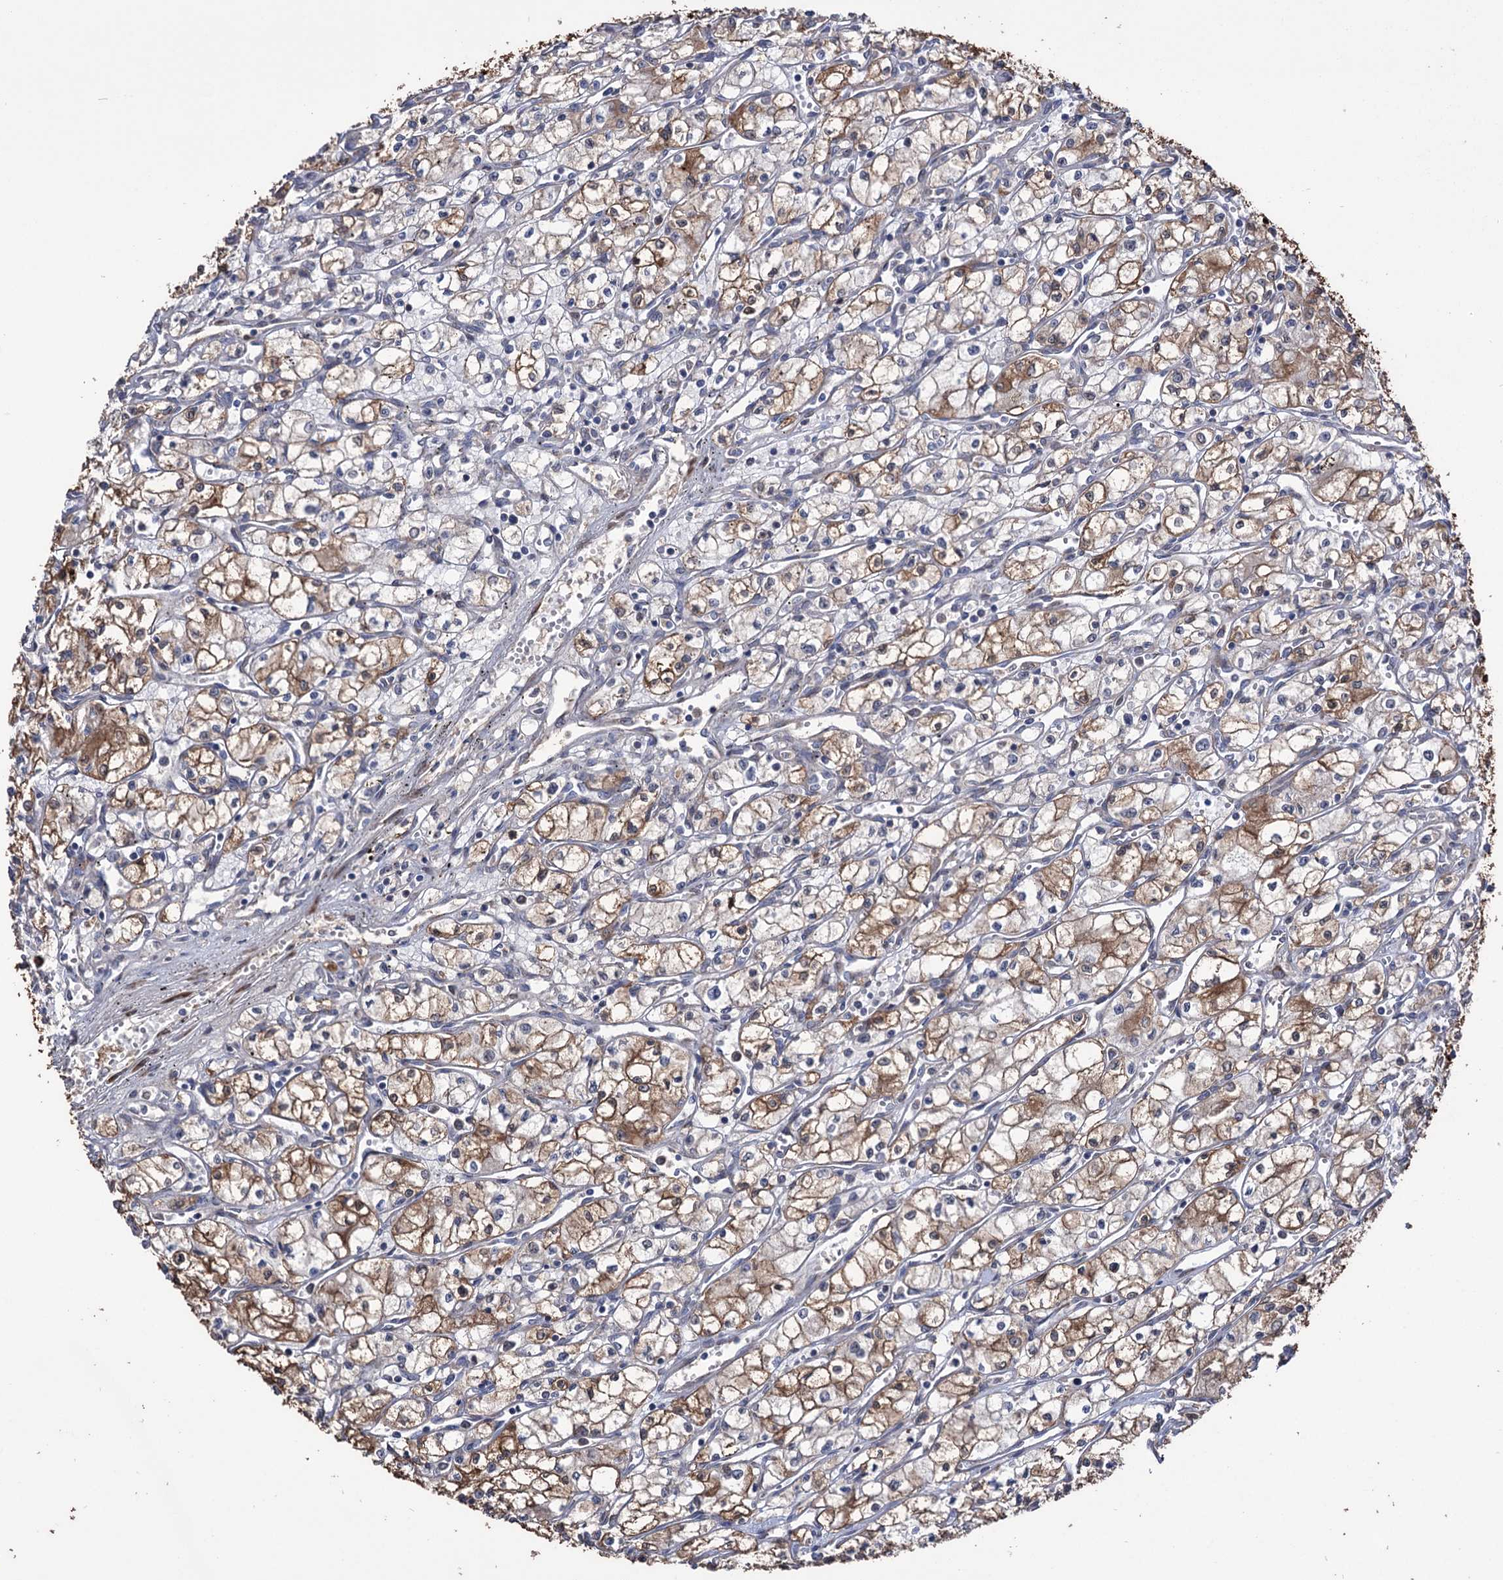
{"staining": {"intensity": "moderate", "quantity": ">75%", "location": "cytoplasmic/membranous"}, "tissue": "renal cancer", "cell_type": "Tumor cells", "image_type": "cancer", "snomed": [{"axis": "morphology", "description": "Adenocarcinoma, NOS"}, {"axis": "topography", "description": "Kidney"}], "caption": "Renal cancer (adenocarcinoma) stained with a protein marker shows moderate staining in tumor cells.", "gene": "CDAN1", "patient": {"sex": "male", "age": 59}}